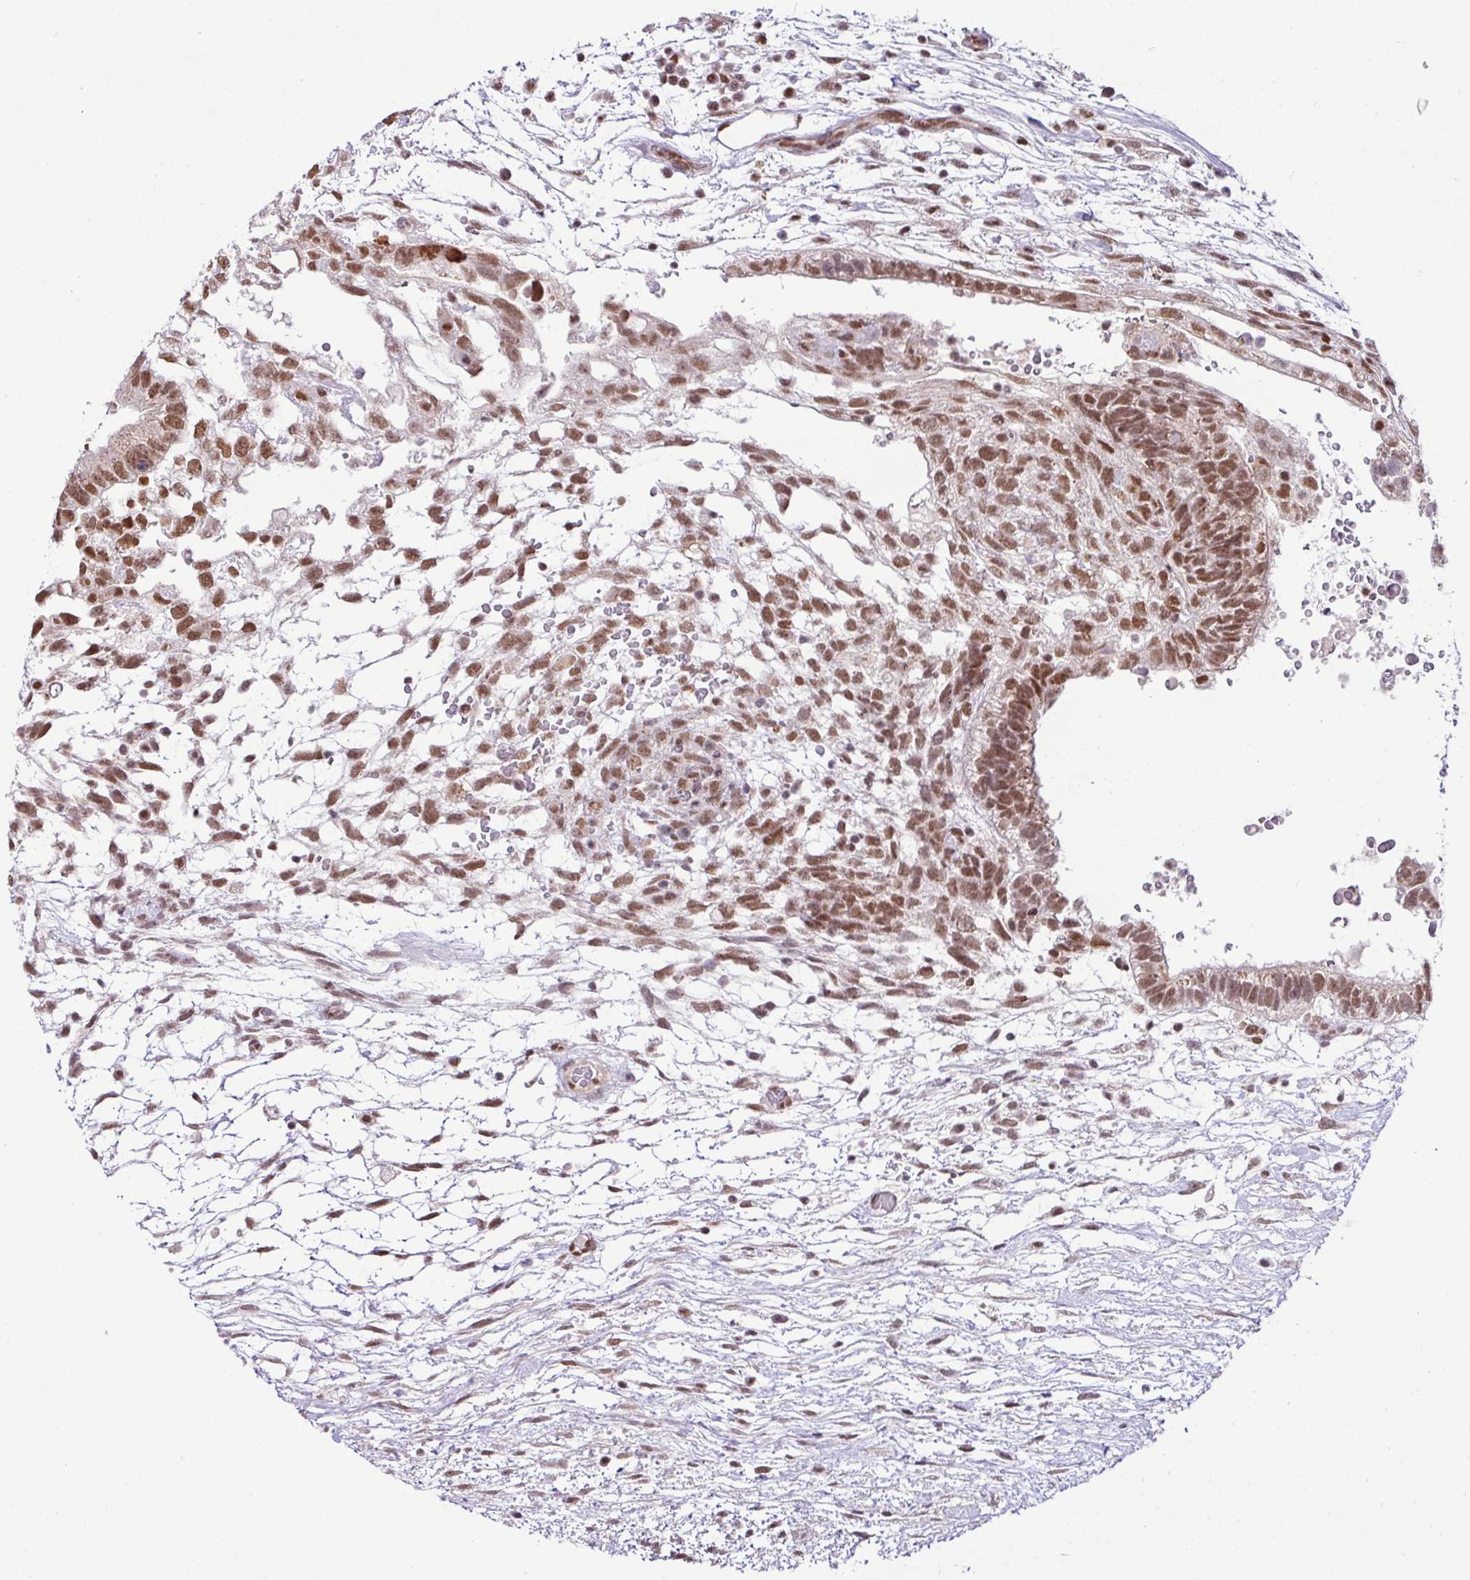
{"staining": {"intensity": "moderate", "quantity": ">75%", "location": "nuclear"}, "tissue": "testis cancer", "cell_type": "Tumor cells", "image_type": "cancer", "snomed": [{"axis": "morphology", "description": "Carcinoma, Embryonal, NOS"}, {"axis": "topography", "description": "Testis"}], "caption": "Moderate nuclear positivity for a protein is identified in about >75% of tumor cells of testis embryonal carcinoma using immunohistochemistry.", "gene": "PGAP4", "patient": {"sex": "male", "age": 32}}